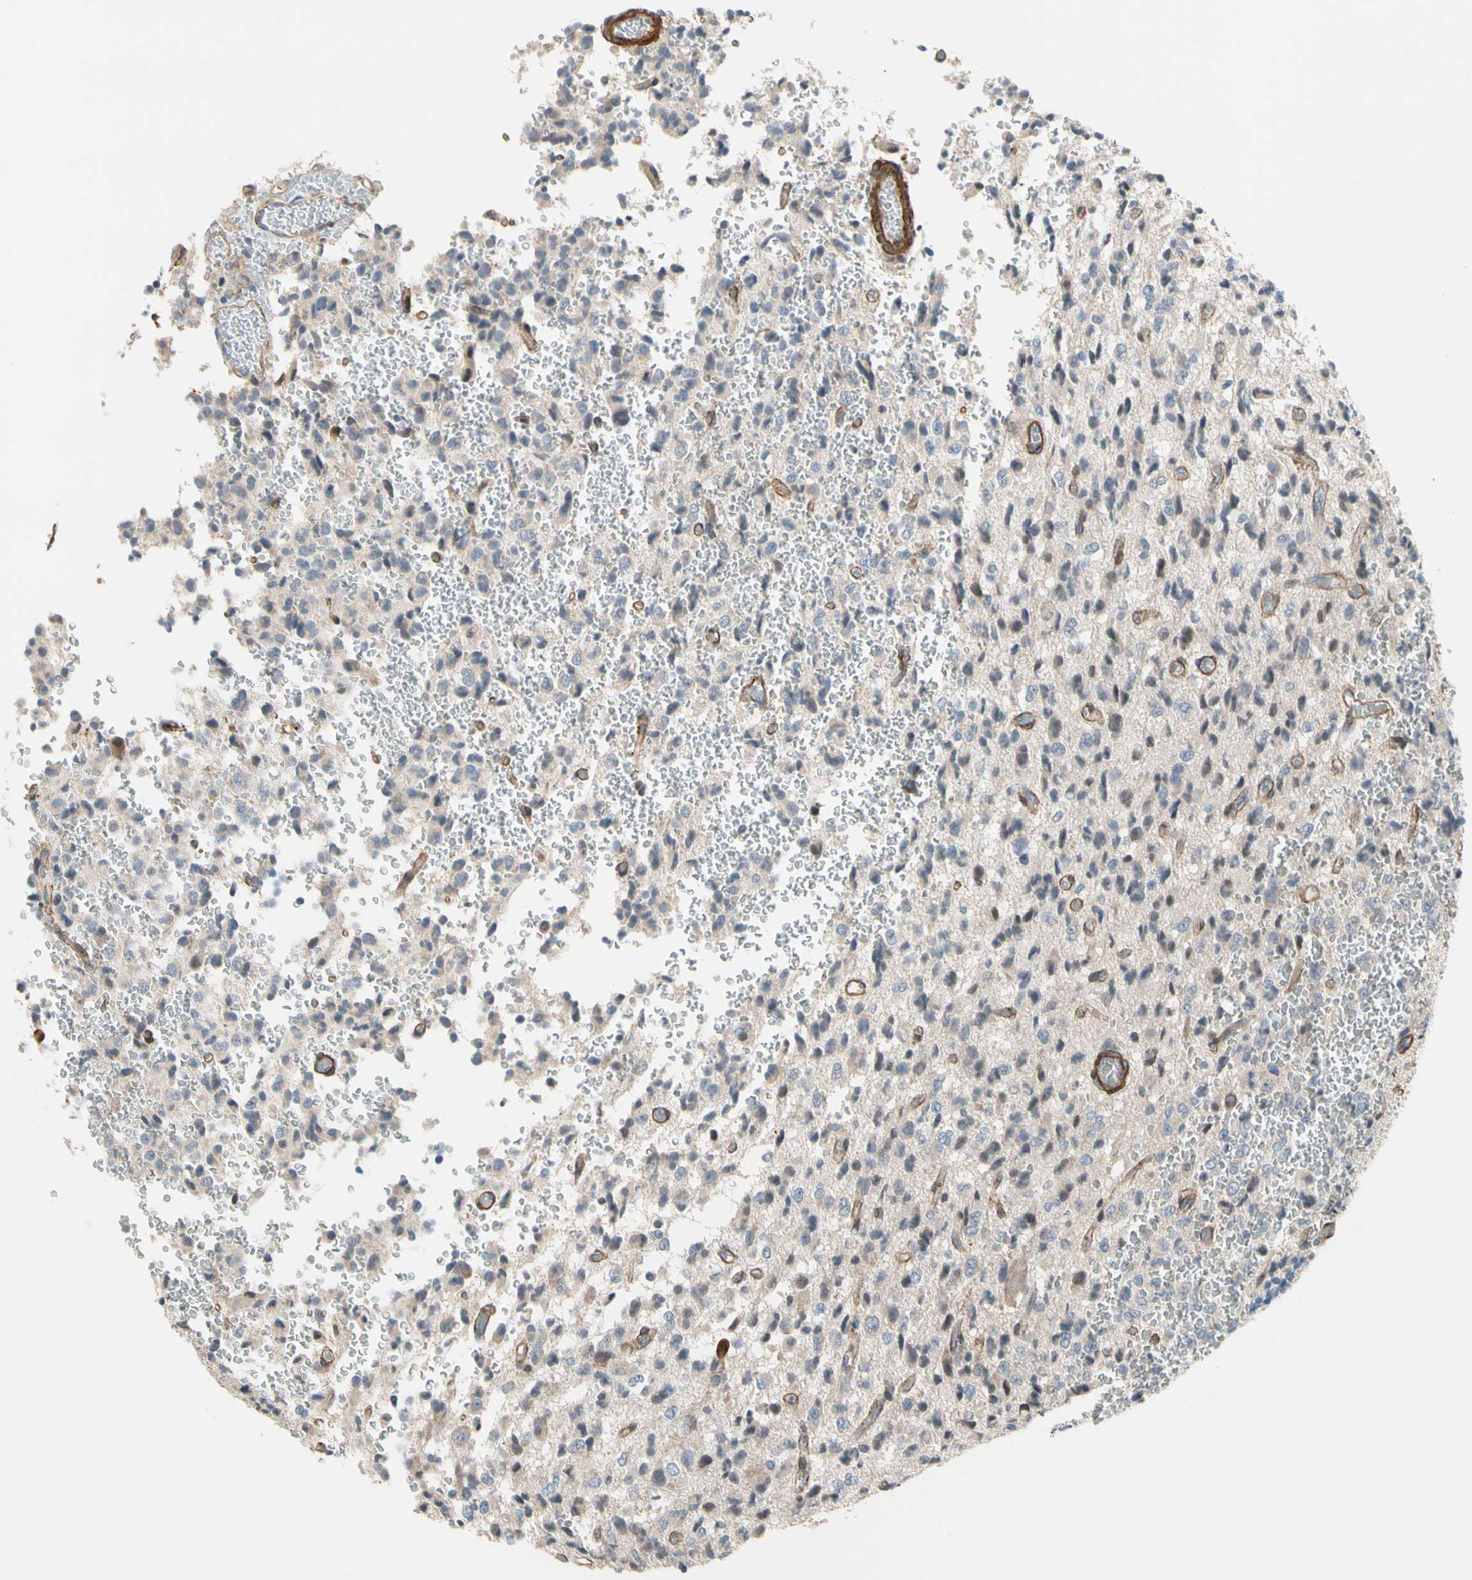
{"staining": {"intensity": "weak", "quantity": "25%-75%", "location": "cytoplasmic/membranous"}, "tissue": "glioma", "cell_type": "Tumor cells", "image_type": "cancer", "snomed": [{"axis": "morphology", "description": "Glioma, malignant, High grade"}, {"axis": "topography", "description": "pancreas cauda"}], "caption": "A brown stain labels weak cytoplasmic/membranous staining of a protein in human malignant glioma (high-grade) tumor cells. (IHC, brightfield microscopy, high magnification).", "gene": "LIMK2", "patient": {"sex": "male", "age": 60}}